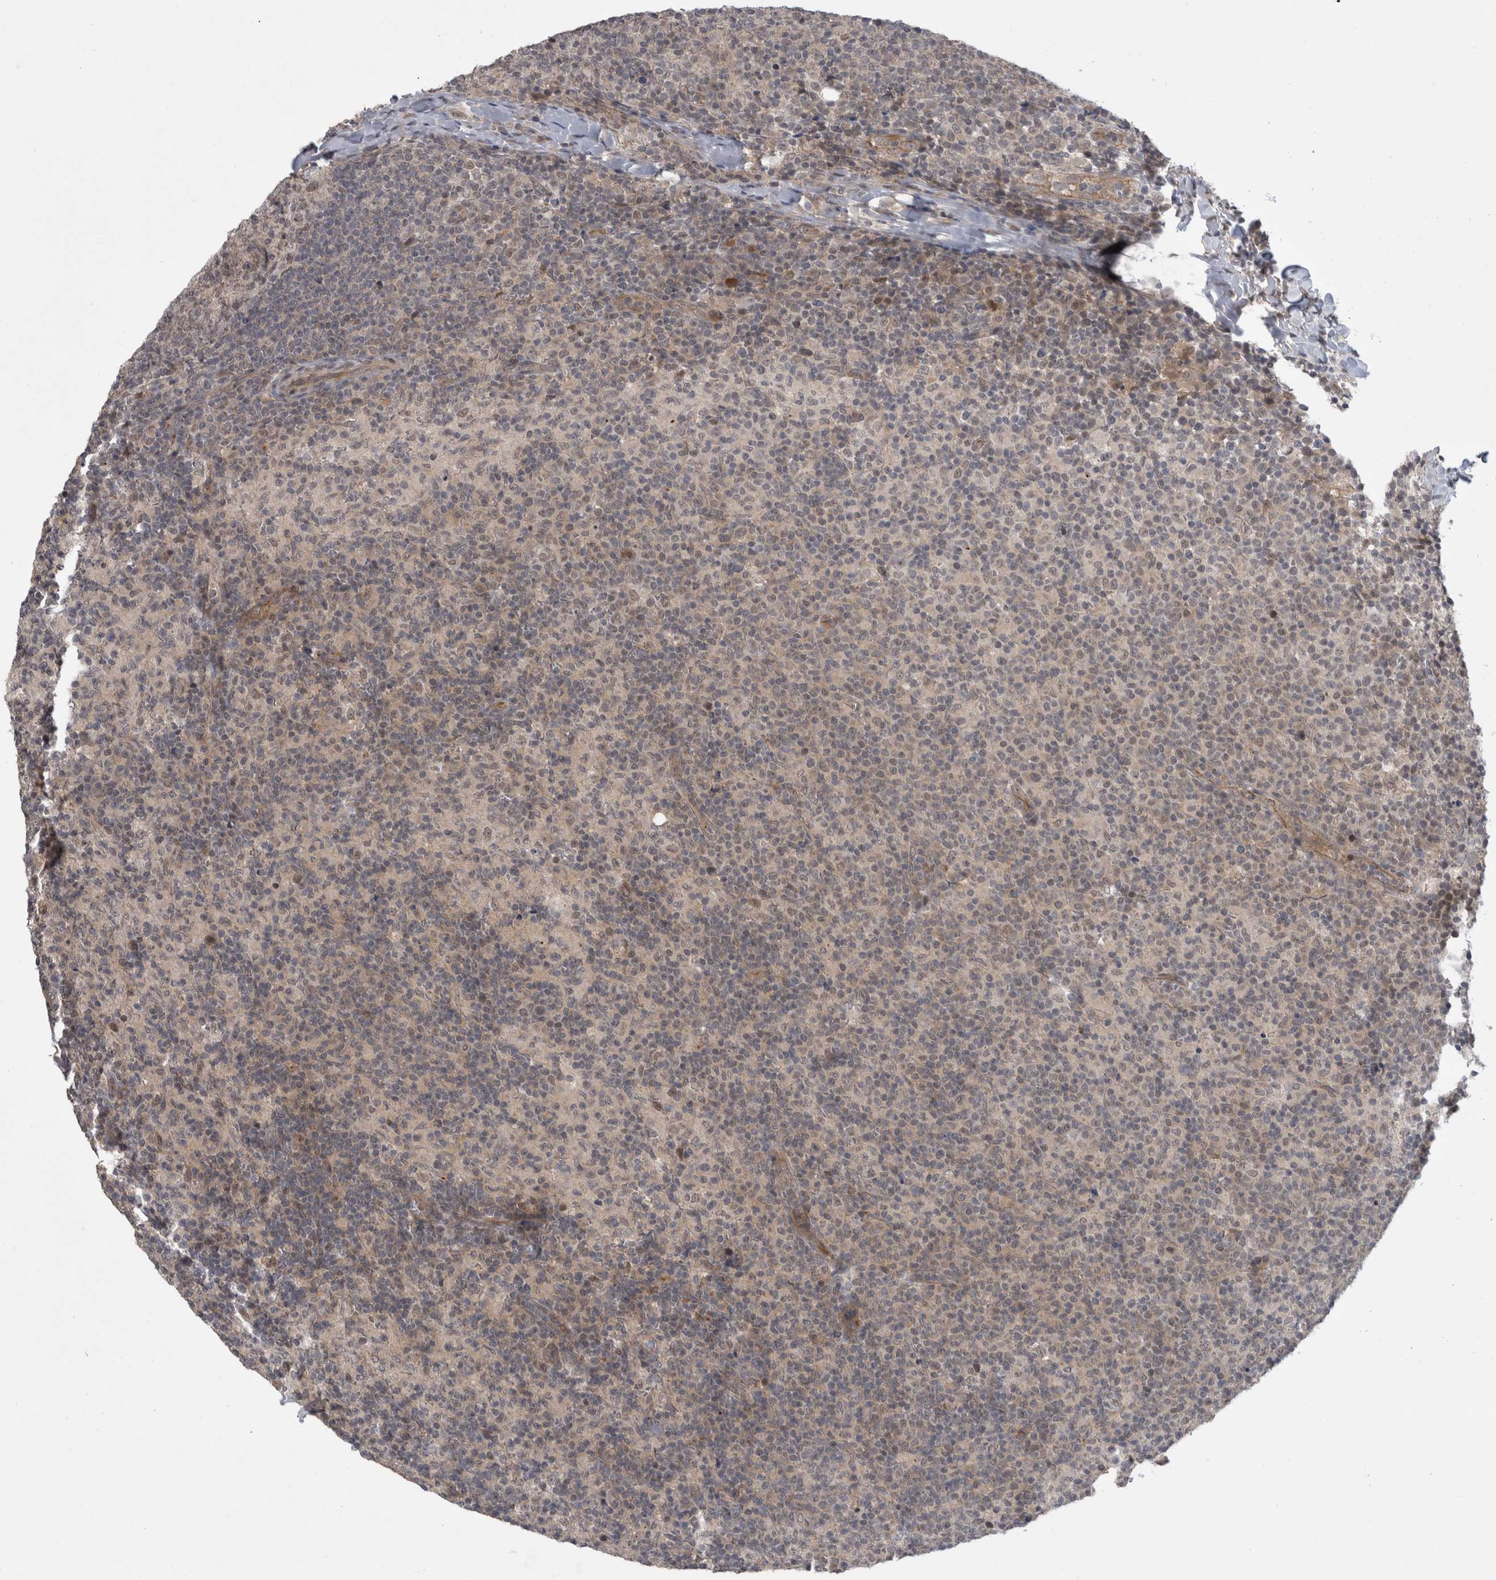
{"staining": {"intensity": "weak", "quantity": "25%-75%", "location": "cytoplasmic/membranous"}, "tissue": "lymph node", "cell_type": "Germinal center cells", "image_type": "normal", "snomed": [{"axis": "morphology", "description": "Normal tissue, NOS"}, {"axis": "morphology", "description": "Inflammation, NOS"}, {"axis": "topography", "description": "Lymph node"}], "caption": "This micrograph exhibits immunohistochemistry (IHC) staining of unremarkable human lymph node, with low weak cytoplasmic/membranous expression in about 25%-75% of germinal center cells.", "gene": "MTBP", "patient": {"sex": "male", "age": 55}}